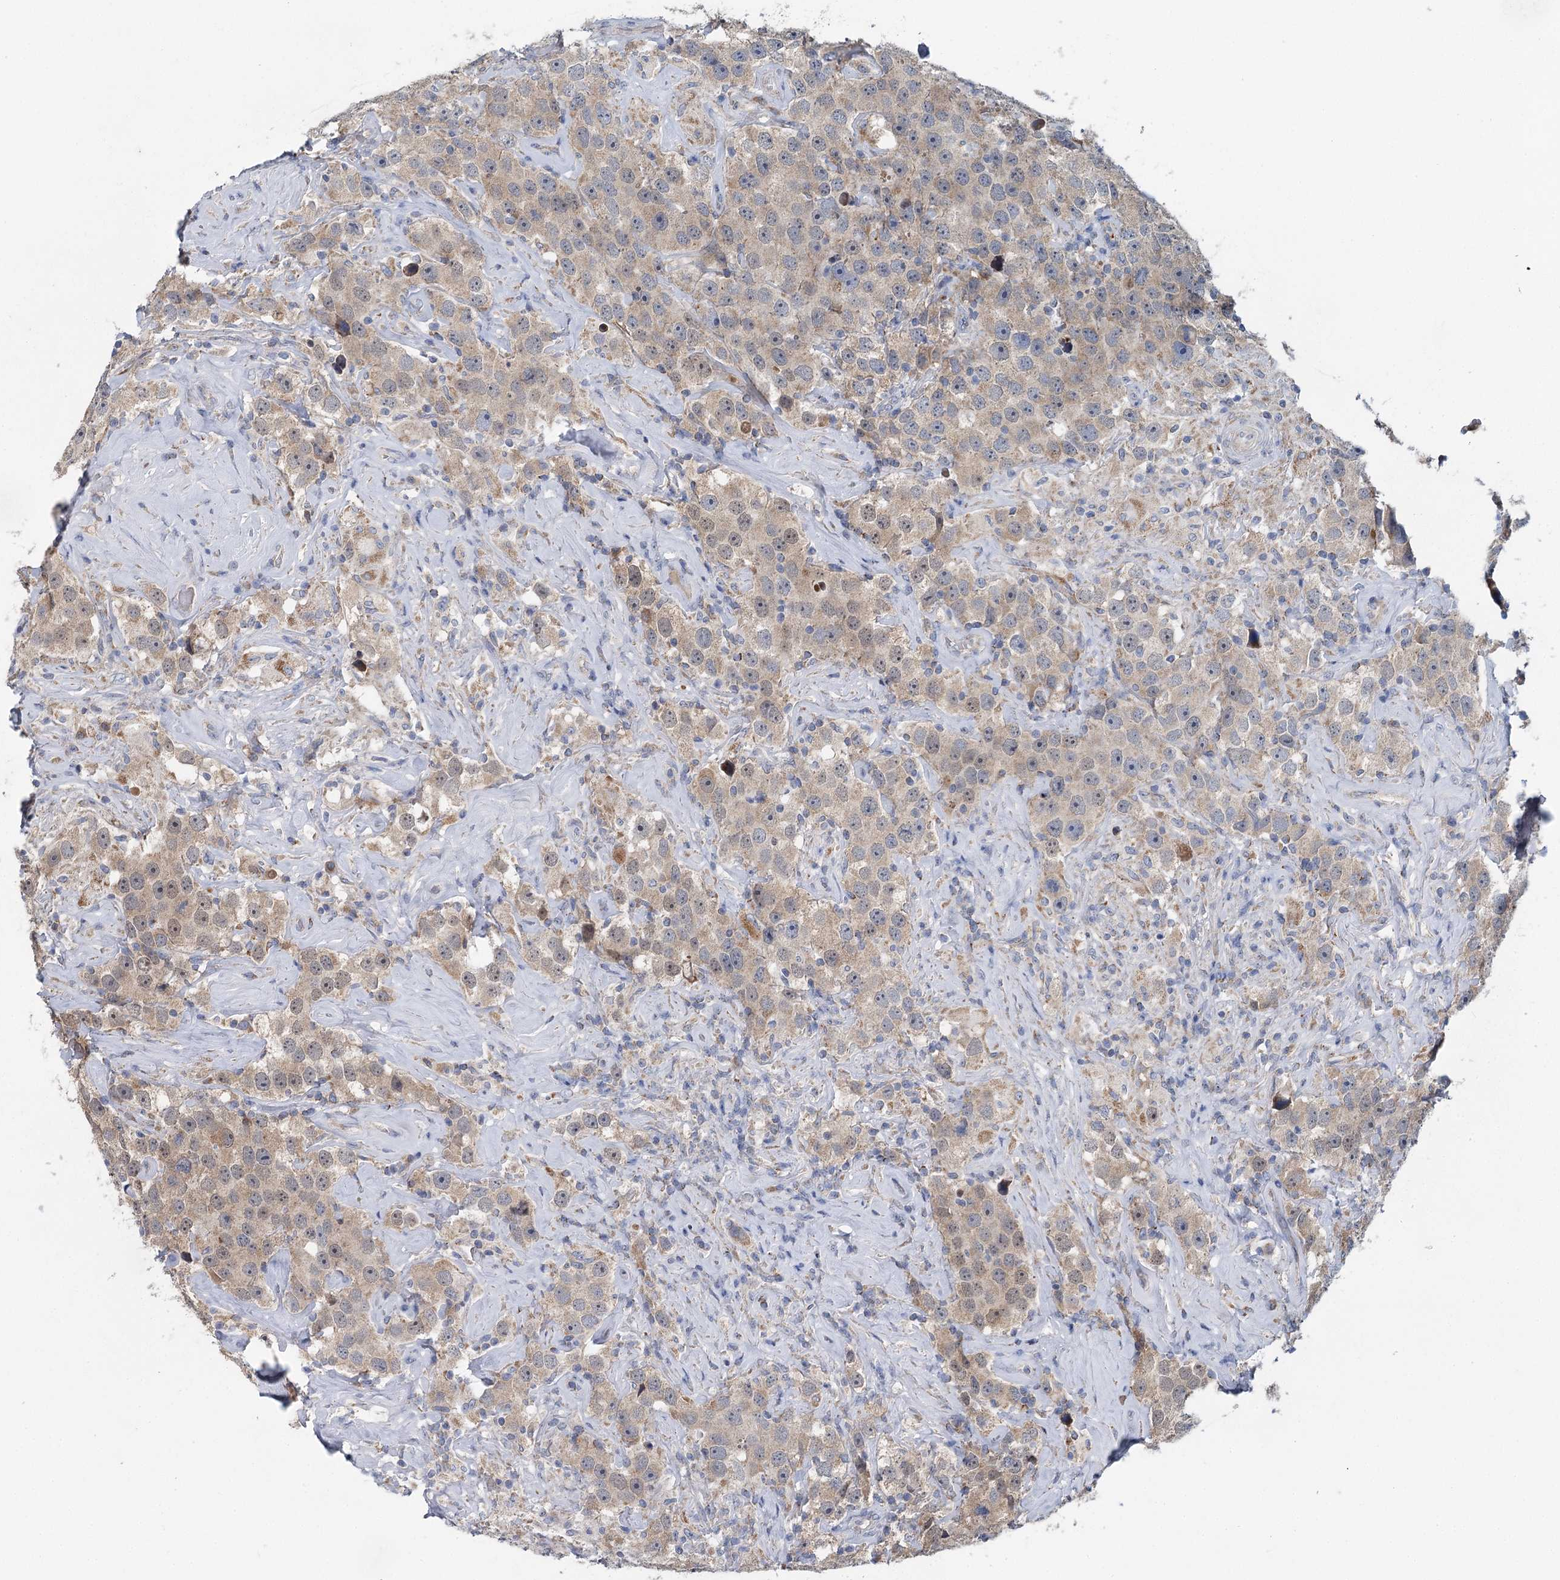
{"staining": {"intensity": "weak", "quantity": ">75%", "location": "cytoplasmic/membranous,nuclear"}, "tissue": "testis cancer", "cell_type": "Tumor cells", "image_type": "cancer", "snomed": [{"axis": "morphology", "description": "Seminoma, NOS"}, {"axis": "topography", "description": "Testis"}], "caption": "This image shows IHC staining of human seminoma (testis), with low weak cytoplasmic/membranous and nuclear staining in about >75% of tumor cells.", "gene": "ANKRD16", "patient": {"sex": "male", "age": 49}}